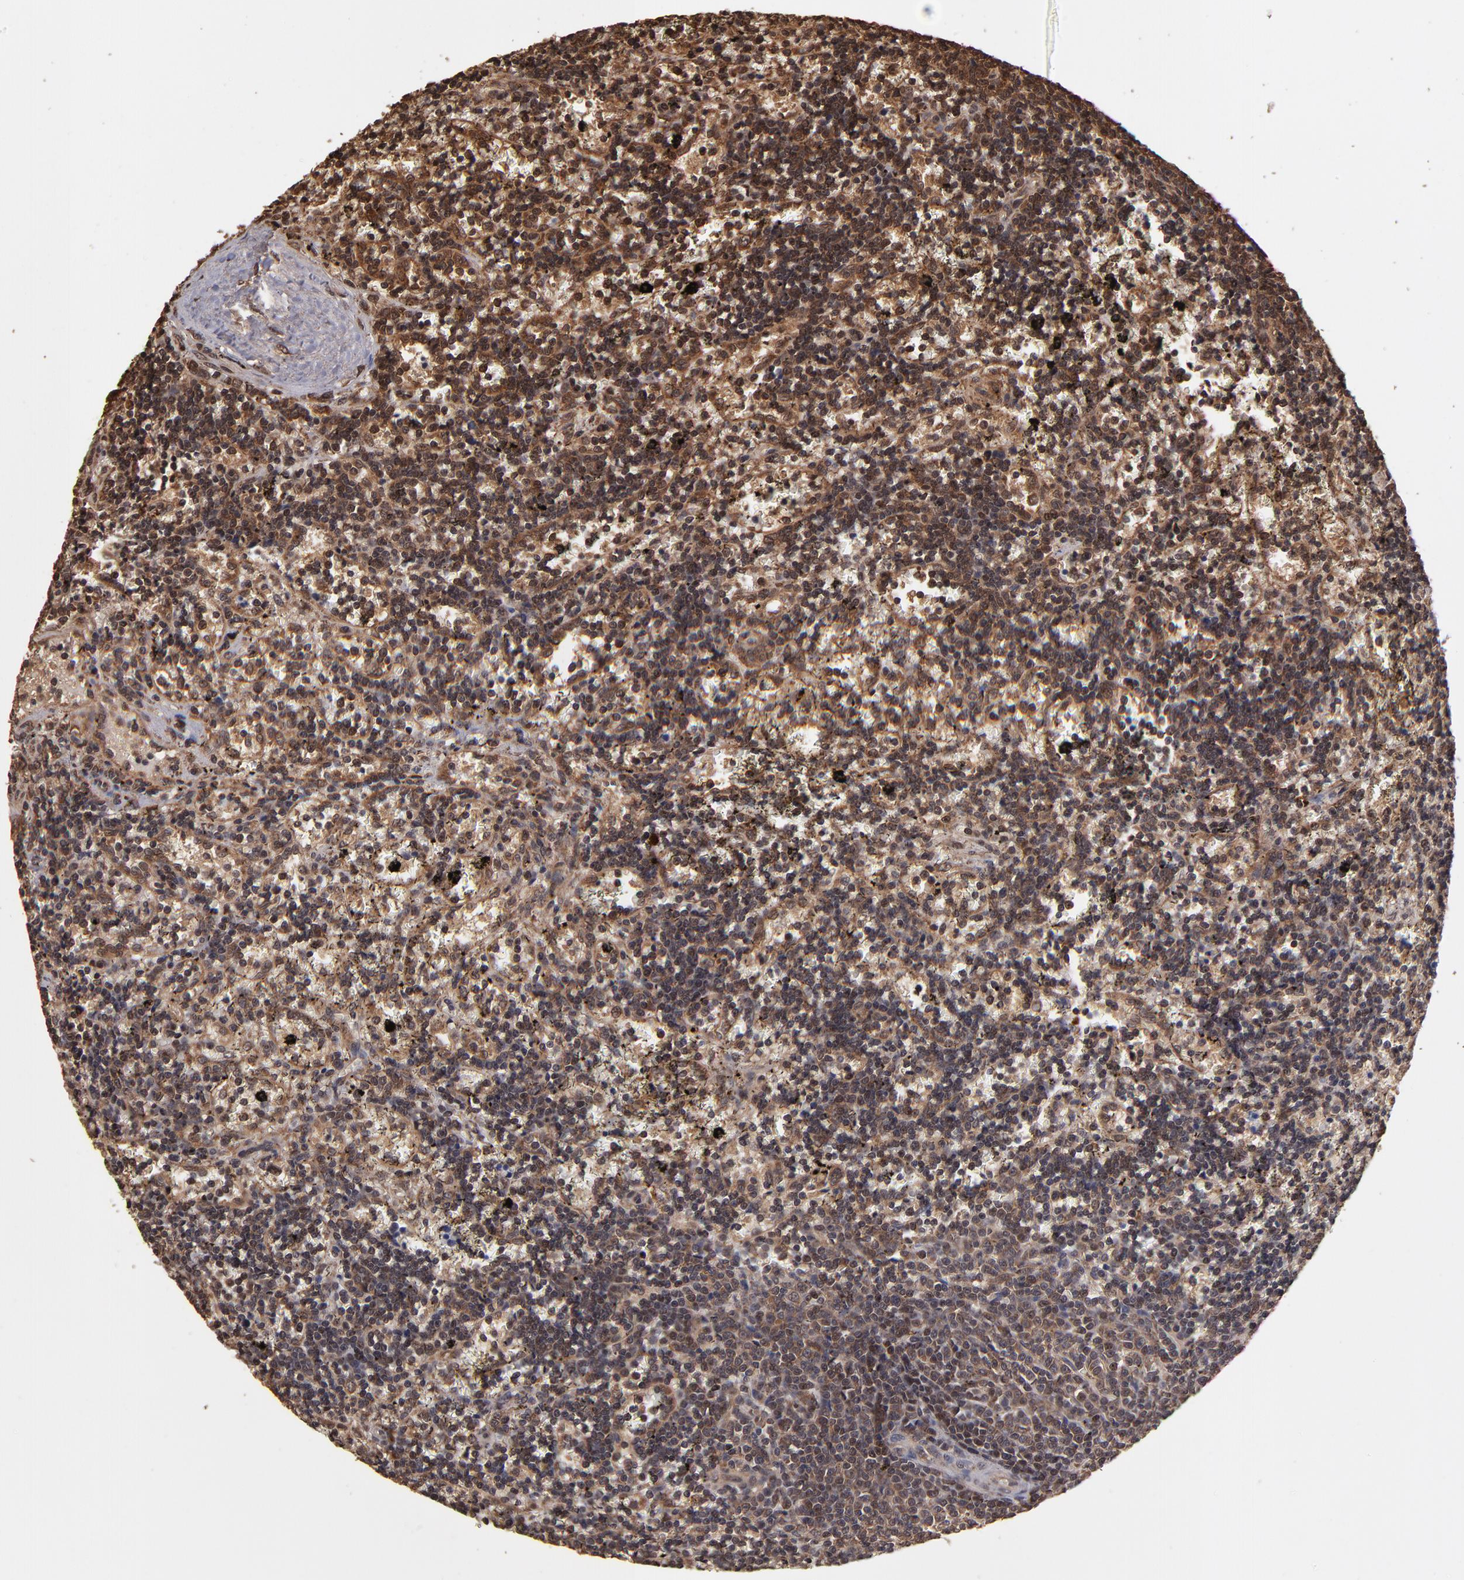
{"staining": {"intensity": "strong", "quantity": ">75%", "location": "cytoplasmic/membranous"}, "tissue": "lymphoma", "cell_type": "Tumor cells", "image_type": "cancer", "snomed": [{"axis": "morphology", "description": "Malignant lymphoma, non-Hodgkin's type, Low grade"}, {"axis": "topography", "description": "Spleen"}], "caption": "Protein expression by IHC reveals strong cytoplasmic/membranous staining in about >75% of tumor cells in low-grade malignant lymphoma, non-Hodgkin's type. The protein is stained brown, and the nuclei are stained in blue (DAB (3,3'-diaminobenzidine) IHC with brightfield microscopy, high magnification).", "gene": "NFE2L2", "patient": {"sex": "male", "age": 60}}